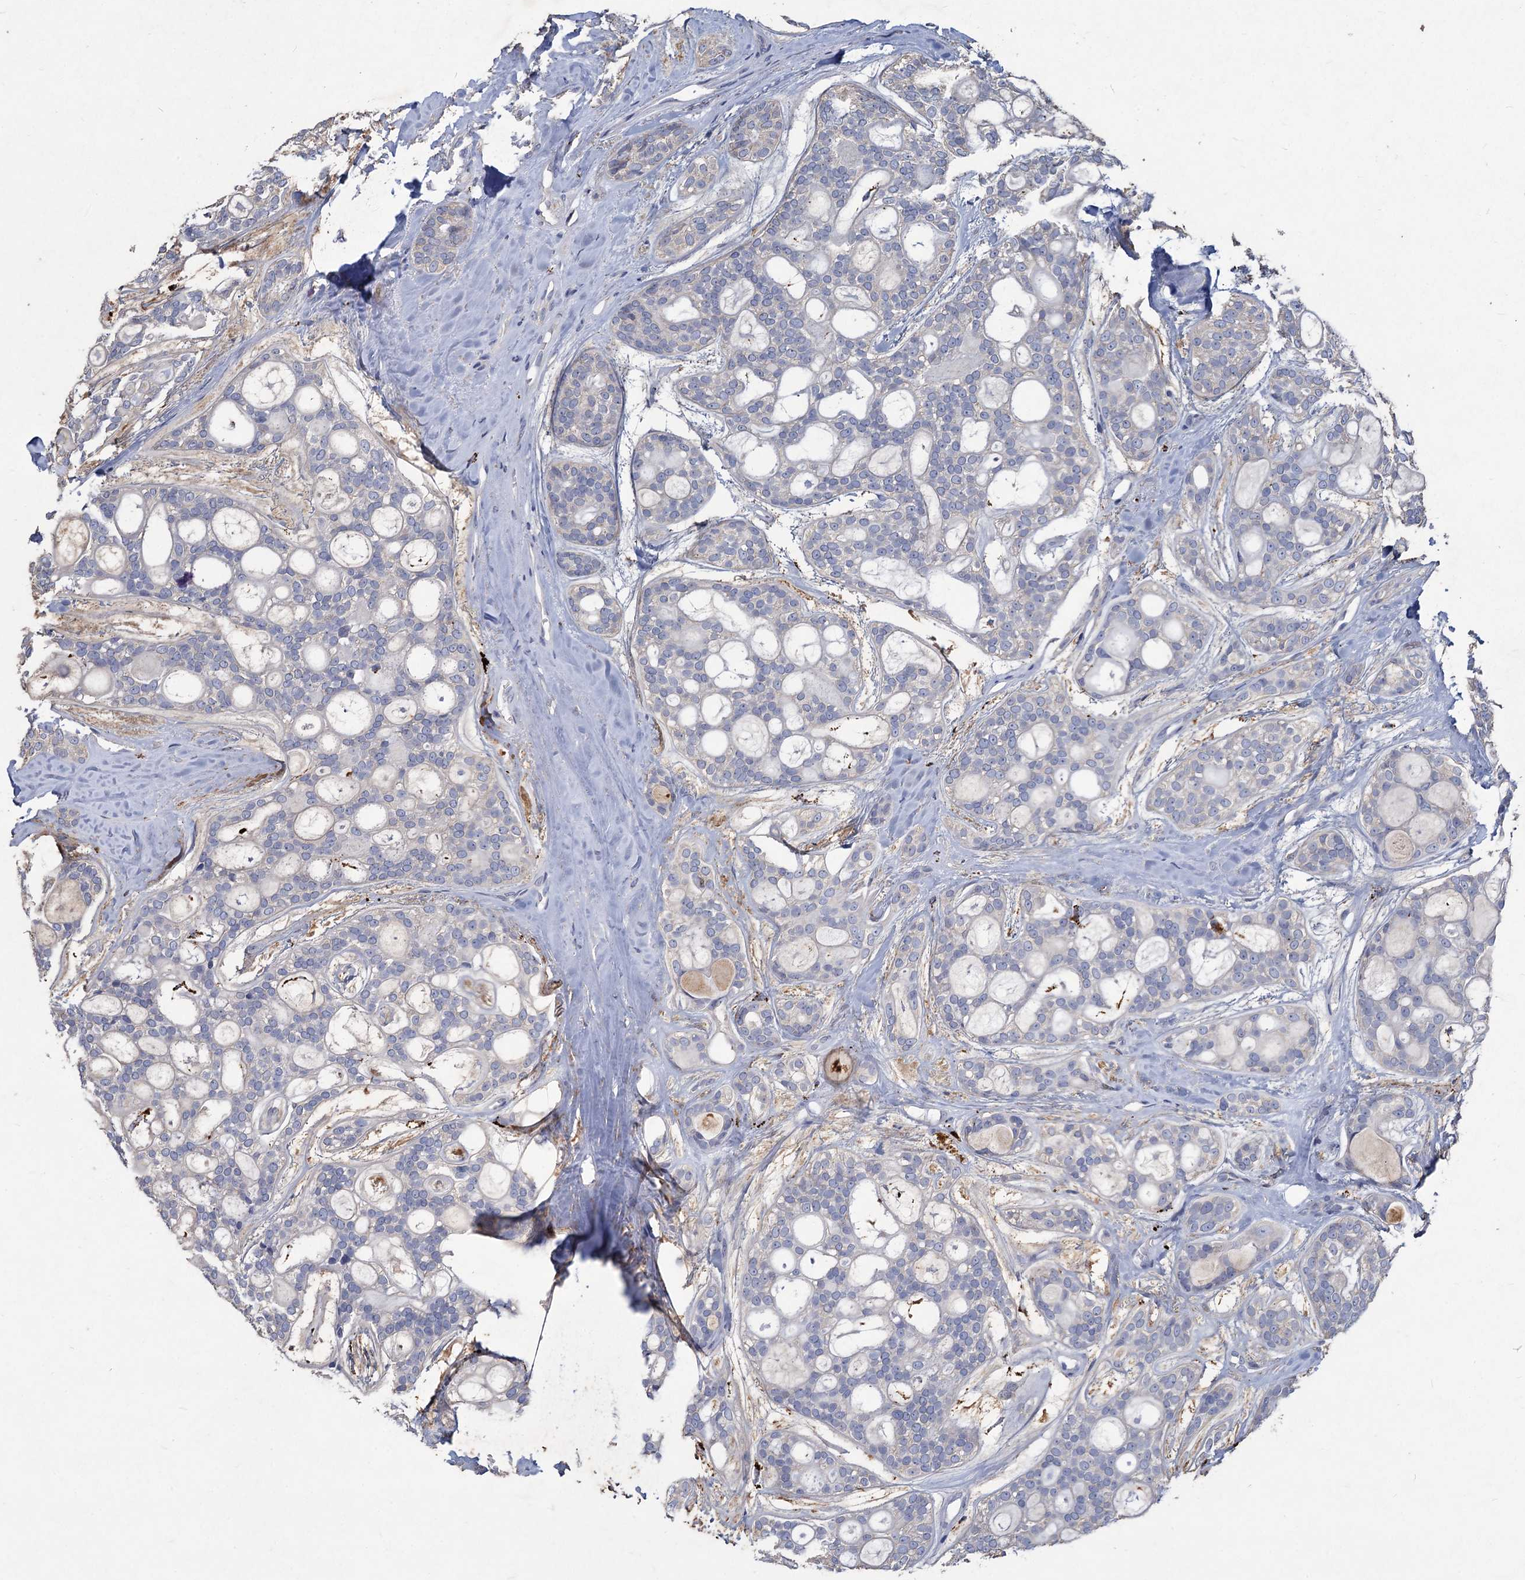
{"staining": {"intensity": "negative", "quantity": "none", "location": "none"}, "tissue": "head and neck cancer", "cell_type": "Tumor cells", "image_type": "cancer", "snomed": [{"axis": "morphology", "description": "Adenocarcinoma, NOS"}, {"axis": "topography", "description": "Head-Neck"}], "caption": "Protein analysis of head and neck cancer (adenocarcinoma) reveals no significant positivity in tumor cells.", "gene": "HES2", "patient": {"sex": "male", "age": 66}}